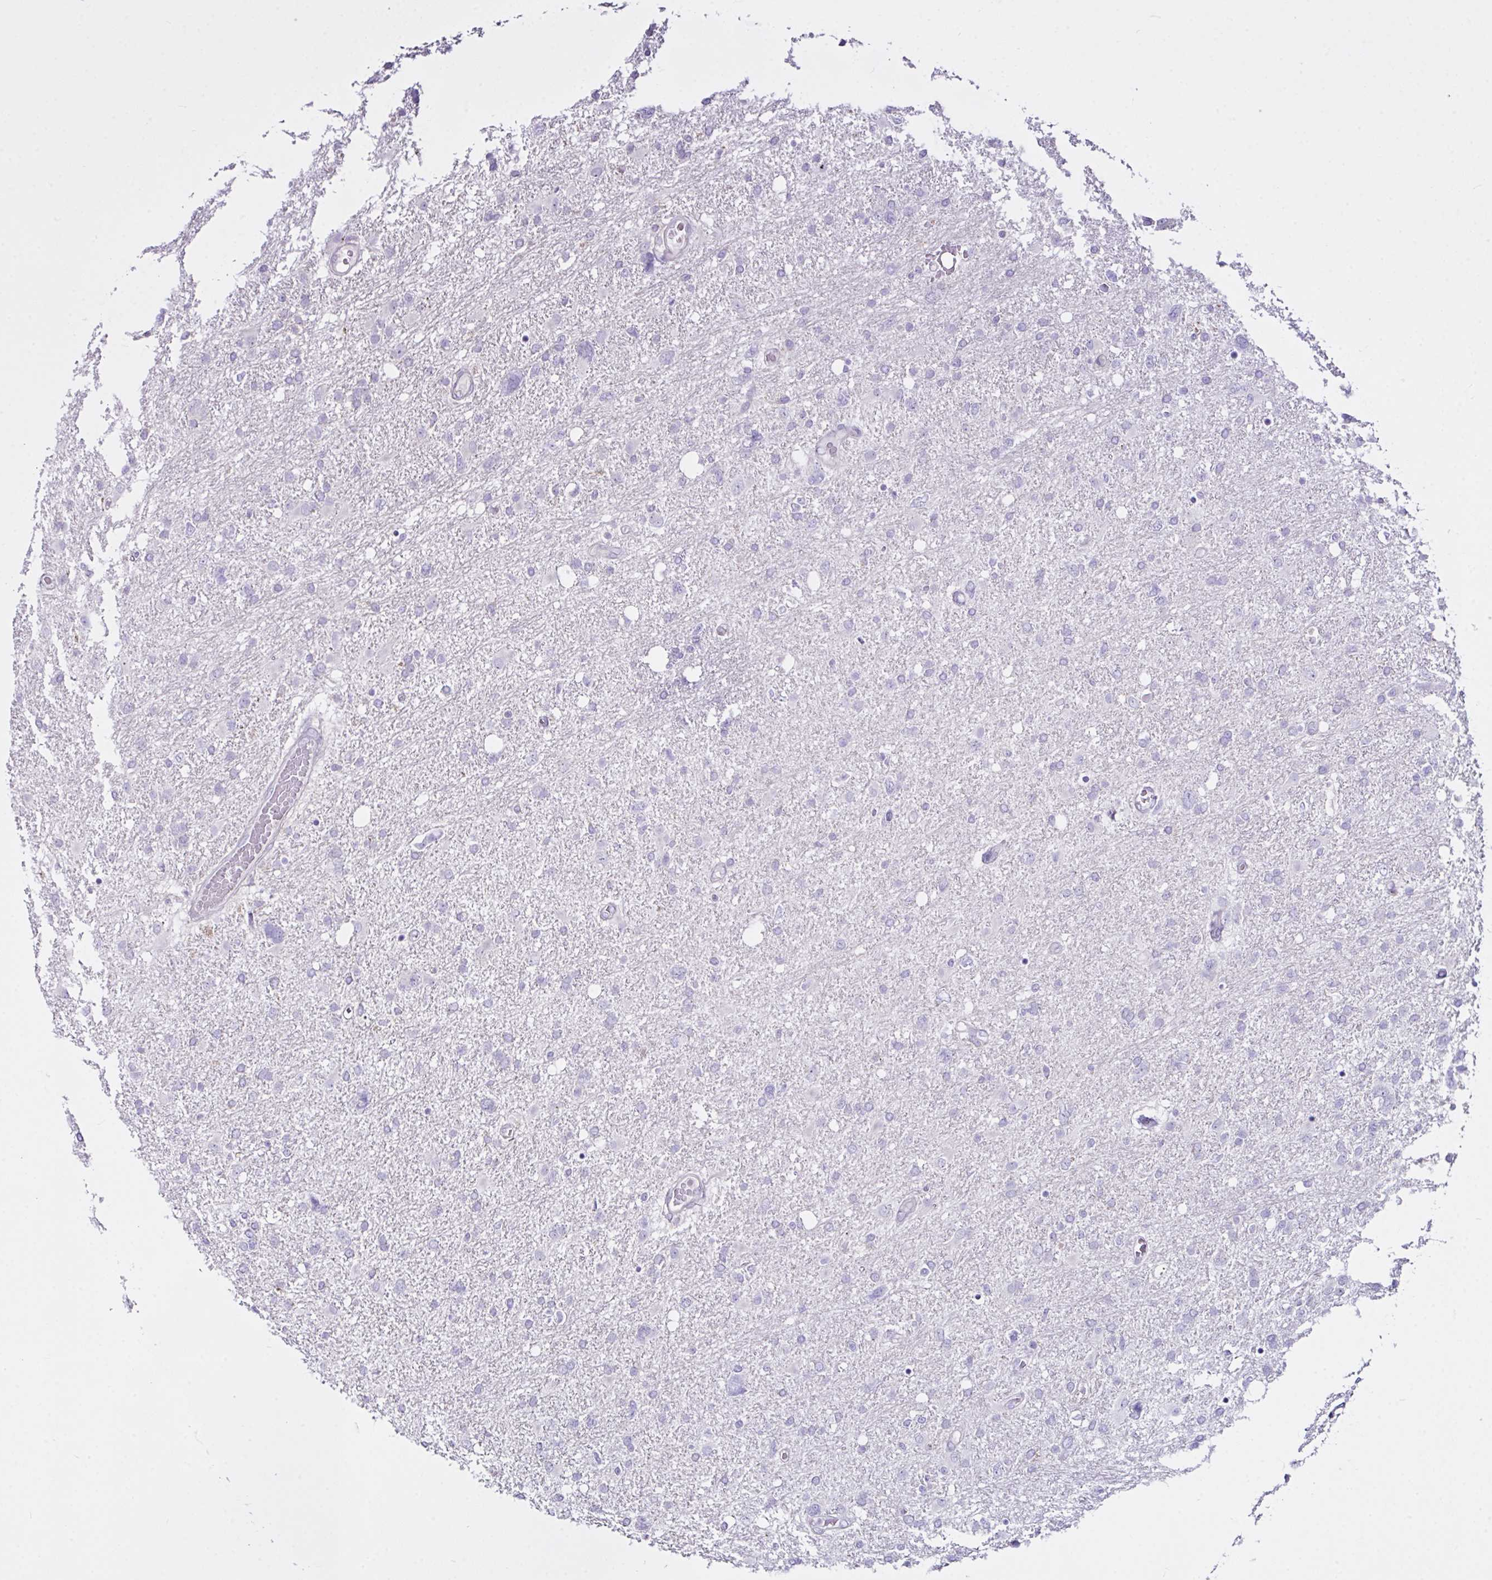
{"staining": {"intensity": "negative", "quantity": "none", "location": "none"}, "tissue": "glioma", "cell_type": "Tumor cells", "image_type": "cancer", "snomed": [{"axis": "morphology", "description": "Glioma, malignant, High grade"}, {"axis": "topography", "description": "Brain"}], "caption": "Glioma stained for a protein using immunohistochemistry displays no staining tumor cells.", "gene": "D2HGDH", "patient": {"sex": "male", "age": 61}}